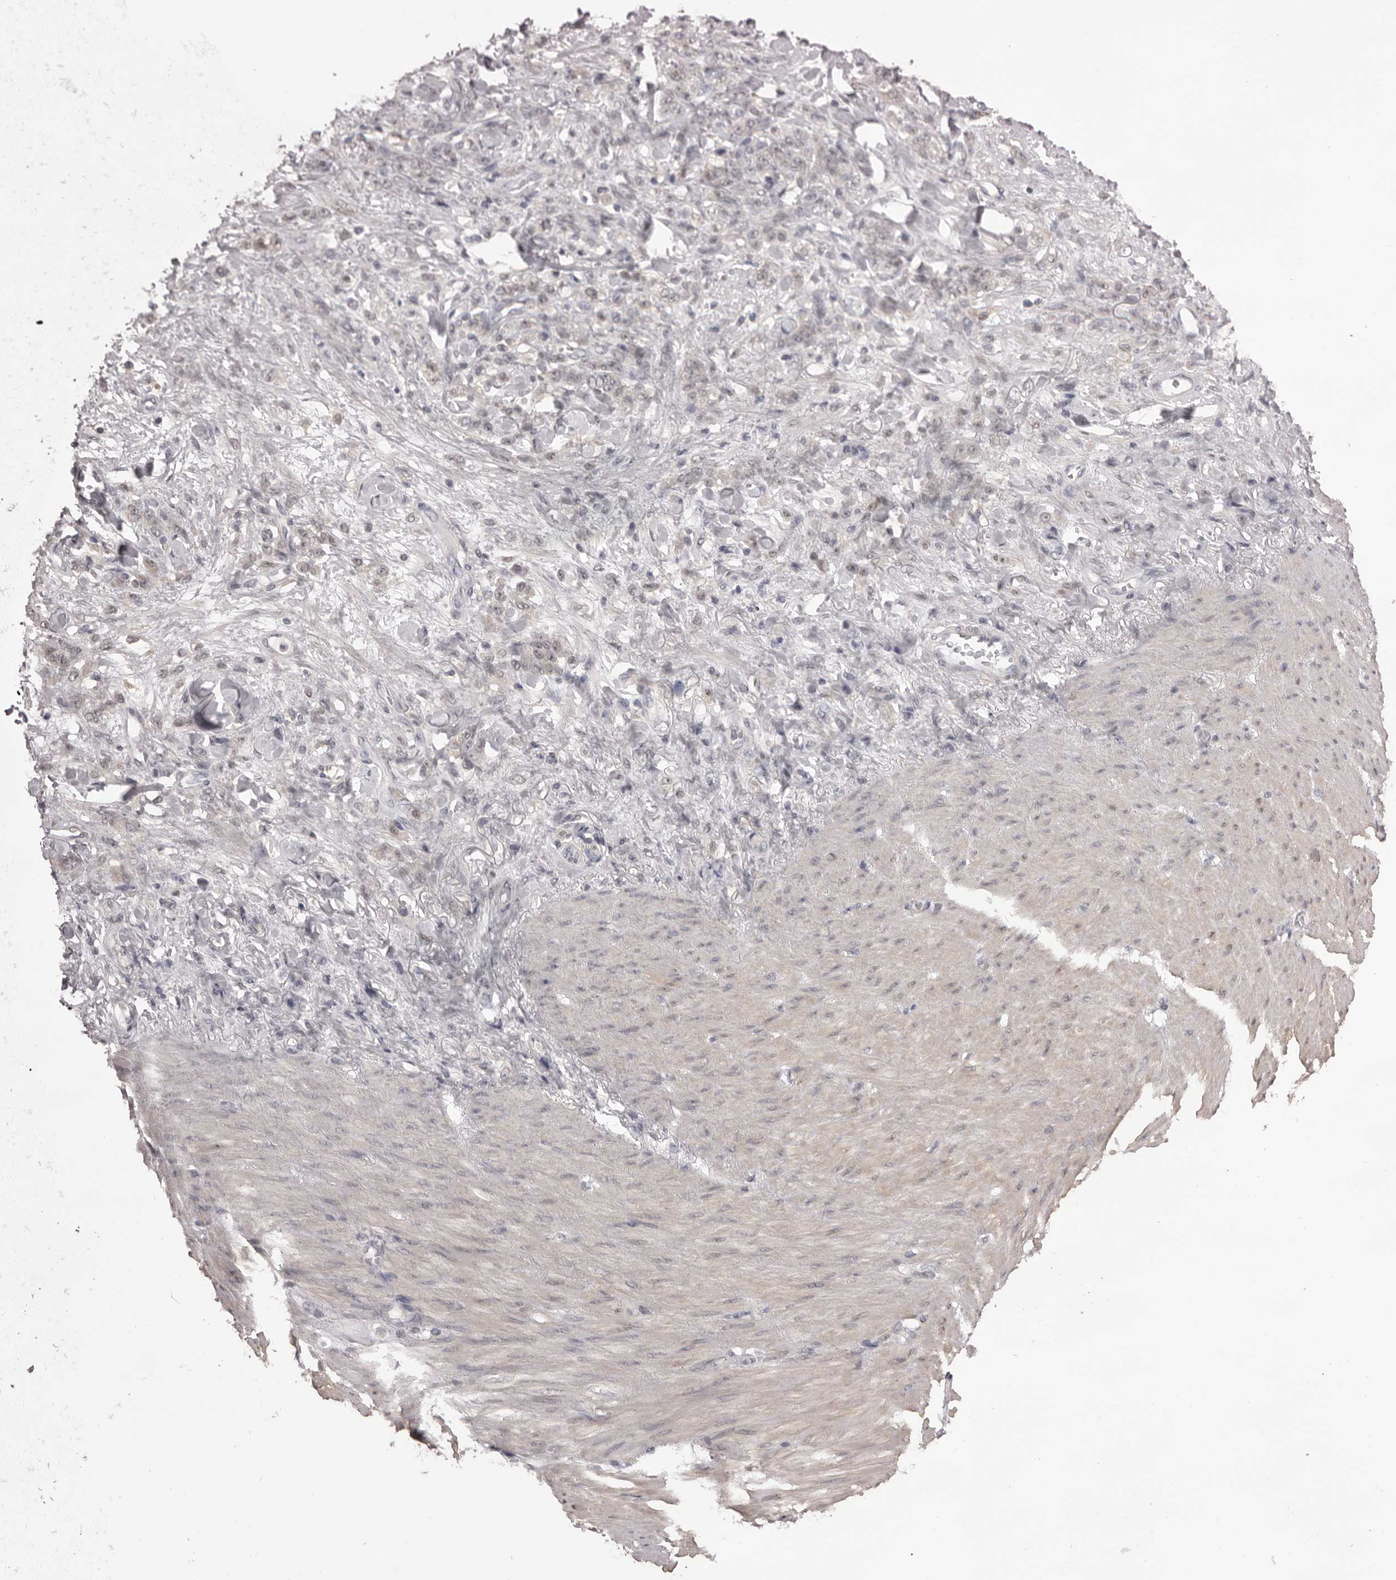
{"staining": {"intensity": "negative", "quantity": "none", "location": "none"}, "tissue": "stomach cancer", "cell_type": "Tumor cells", "image_type": "cancer", "snomed": [{"axis": "morphology", "description": "Normal tissue, NOS"}, {"axis": "morphology", "description": "Adenocarcinoma, NOS"}, {"axis": "topography", "description": "Stomach"}], "caption": "Tumor cells show no significant protein positivity in stomach cancer.", "gene": "MDH1", "patient": {"sex": "male", "age": 82}}